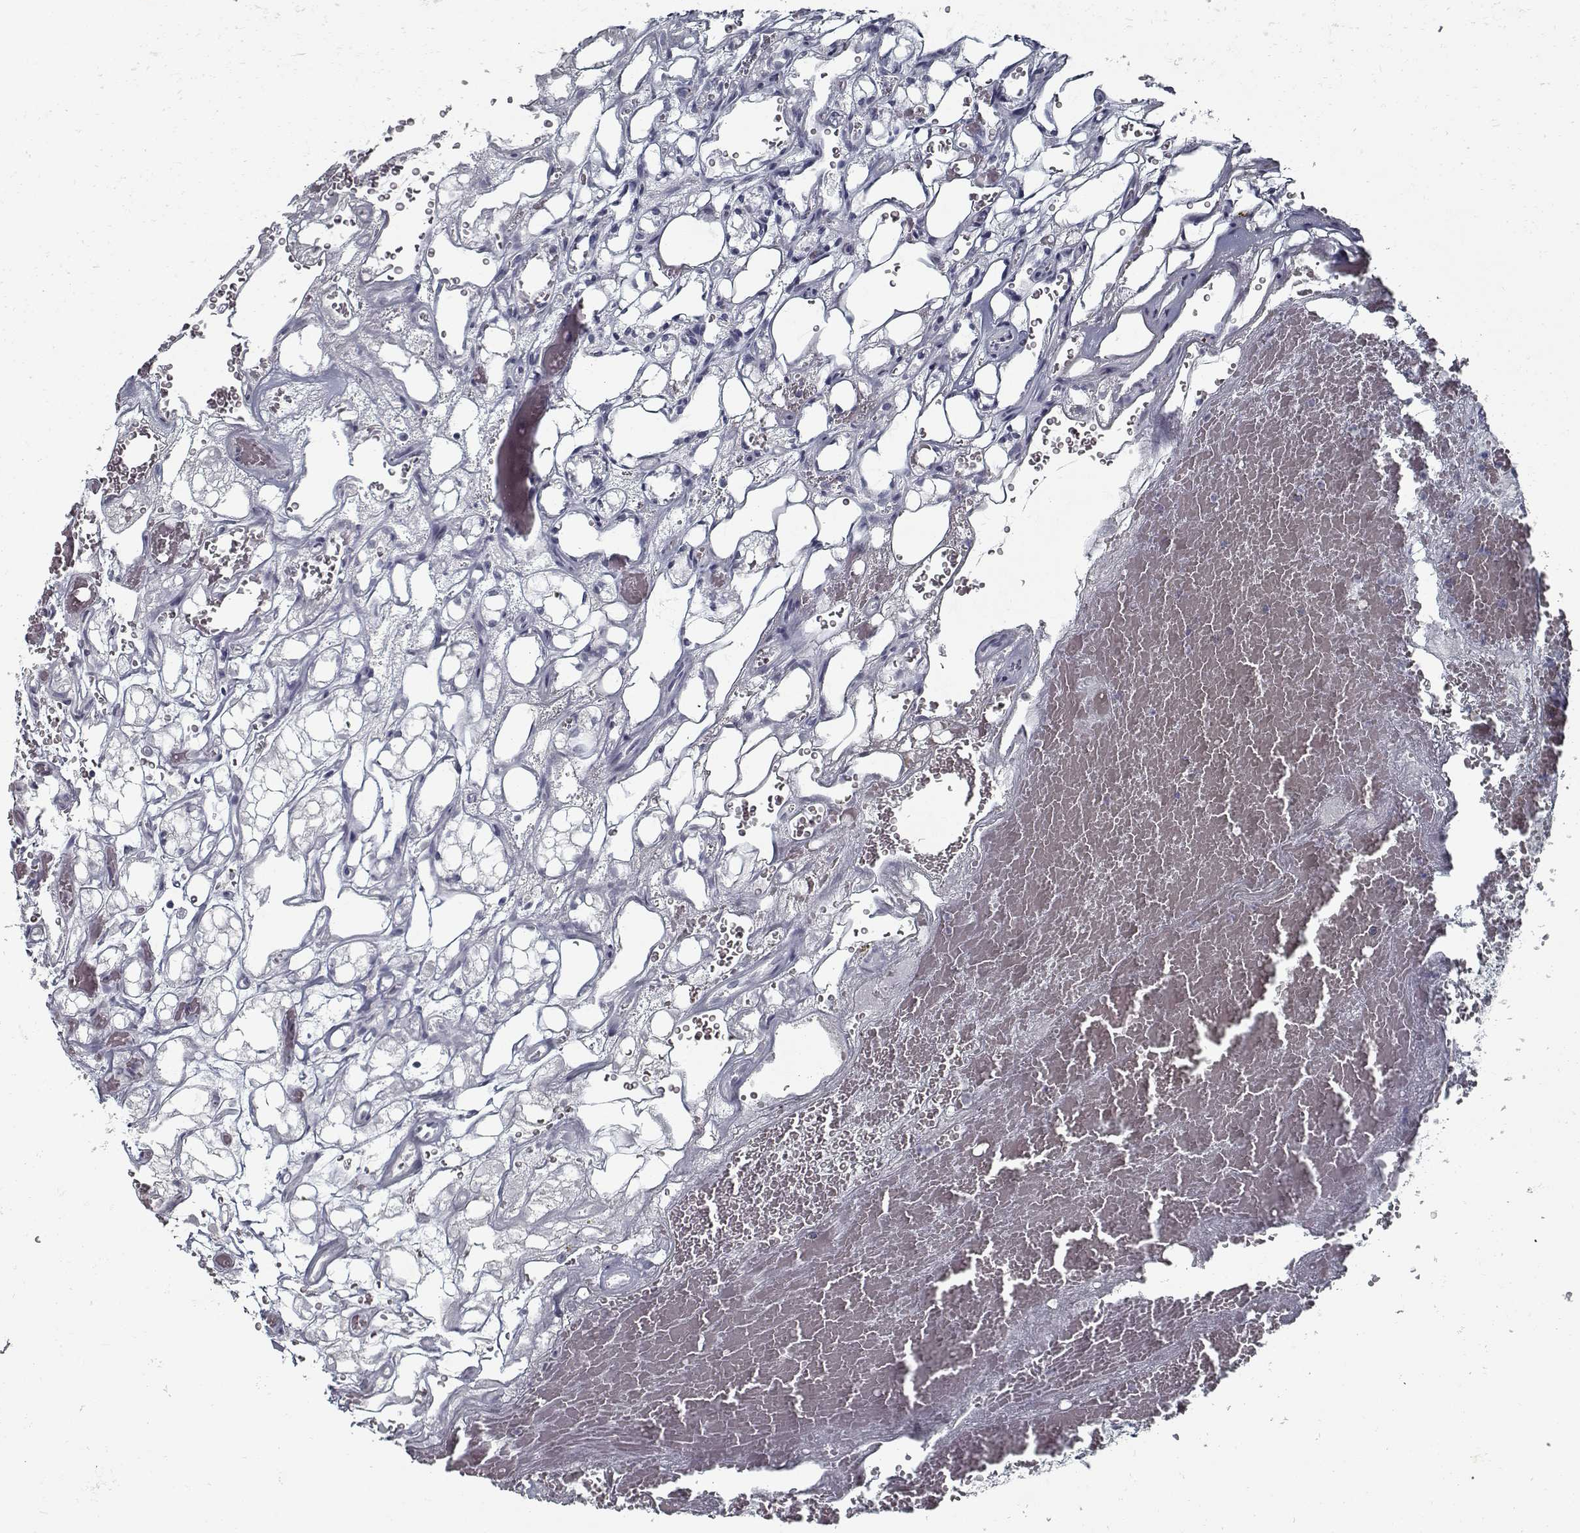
{"staining": {"intensity": "negative", "quantity": "none", "location": "none"}, "tissue": "renal cancer", "cell_type": "Tumor cells", "image_type": "cancer", "snomed": [{"axis": "morphology", "description": "Adenocarcinoma, NOS"}, {"axis": "topography", "description": "Kidney"}], "caption": "Renal cancer was stained to show a protein in brown. There is no significant staining in tumor cells.", "gene": "GAD2", "patient": {"sex": "female", "age": 69}}